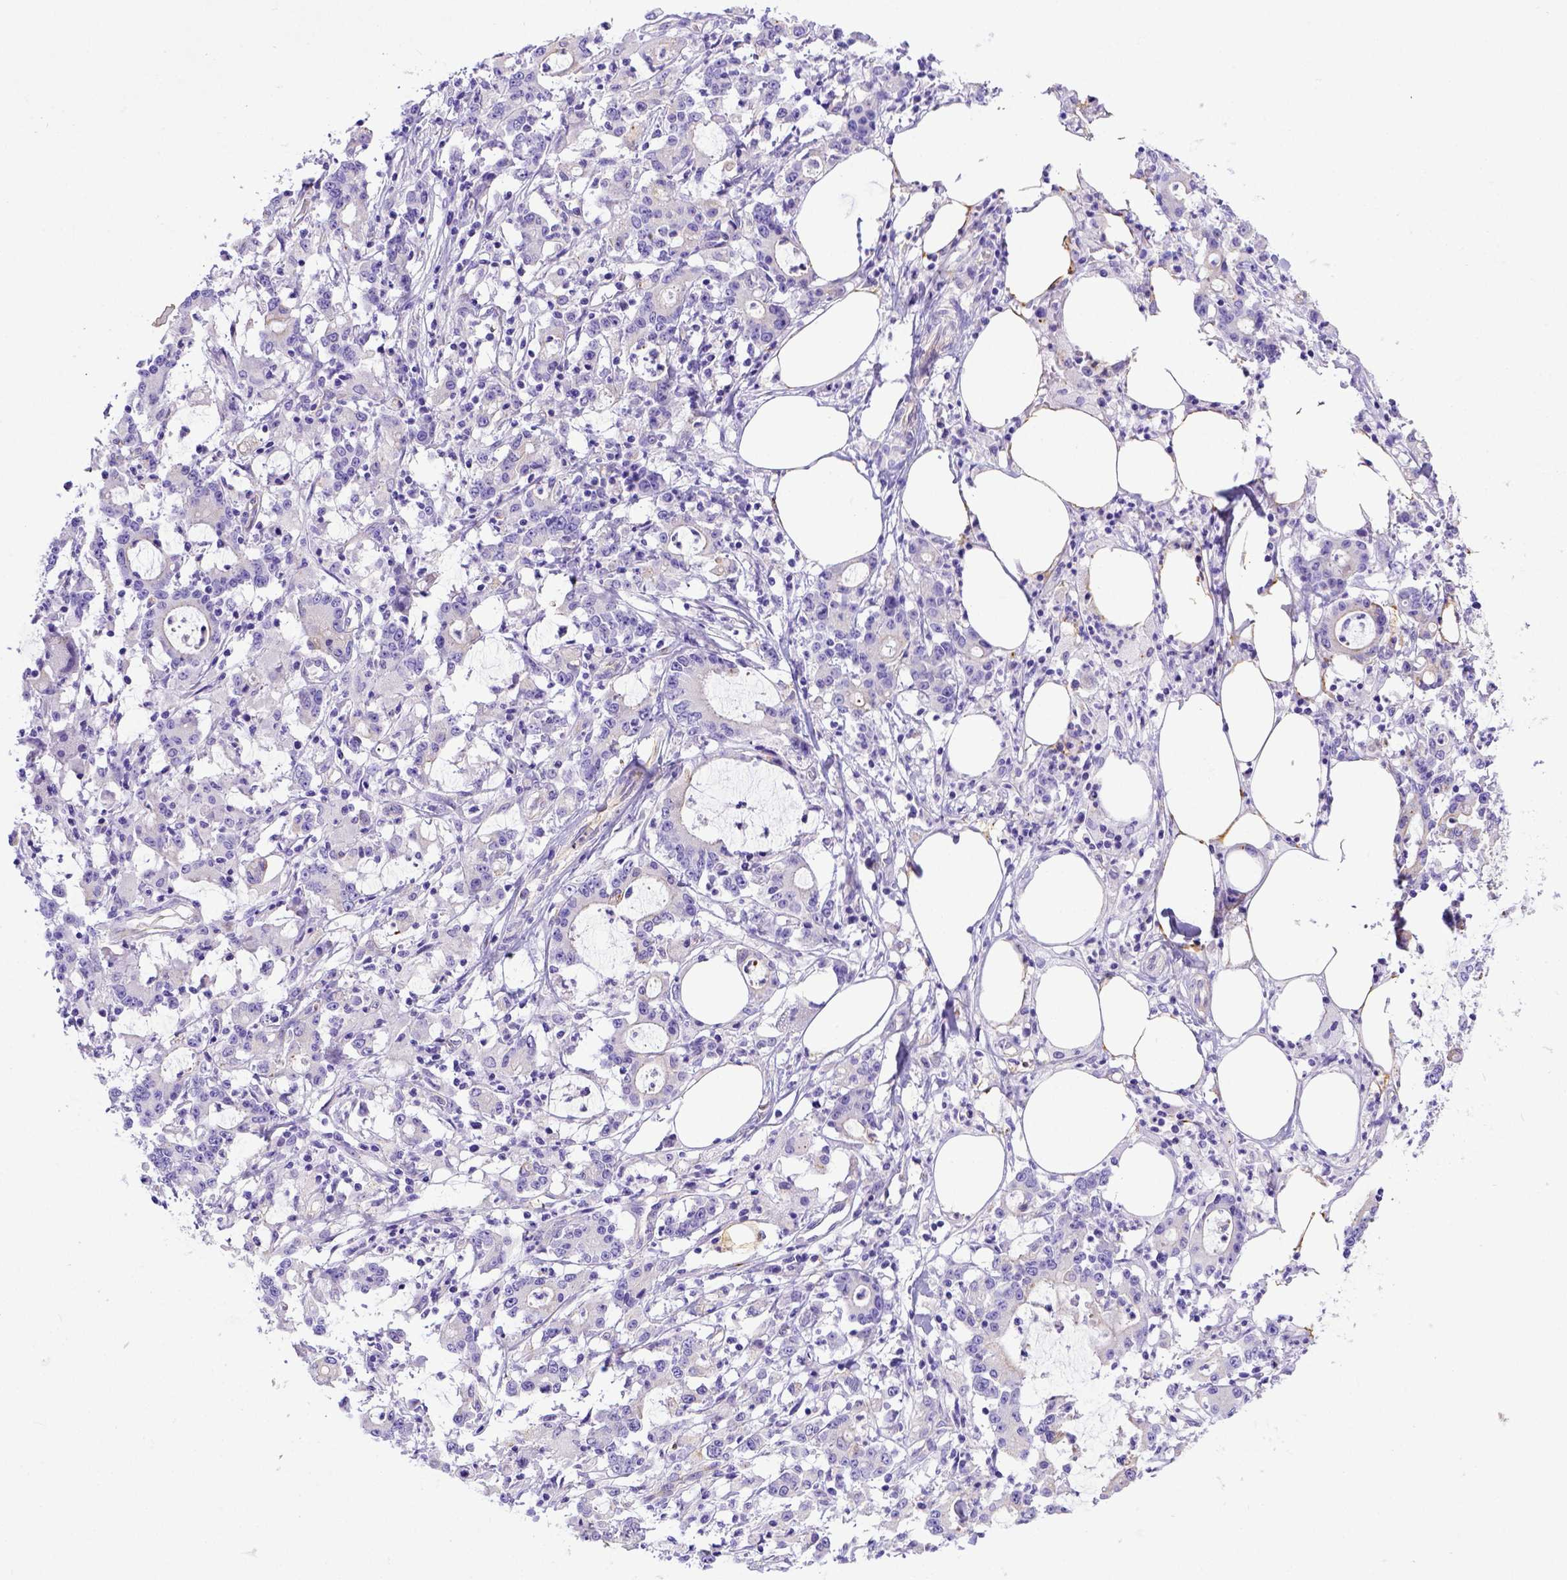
{"staining": {"intensity": "negative", "quantity": "none", "location": "none"}, "tissue": "stomach cancer", "cell_type": "Tumor cells", "image_type": "cancer", "snomed": [{"axis": "morphology", "description": "Adenocarcinoma, NOS"}, {"axis": "topography", "description": "Stomach, upper"}], "caption": "This is an immunohistochemistry (IHC) photomicrograph of human stomach adenocarcinoma. There is no positivity in tumor cells.", "gene": "LRRC18", "patient": {"sex": "male", "age": 68}}